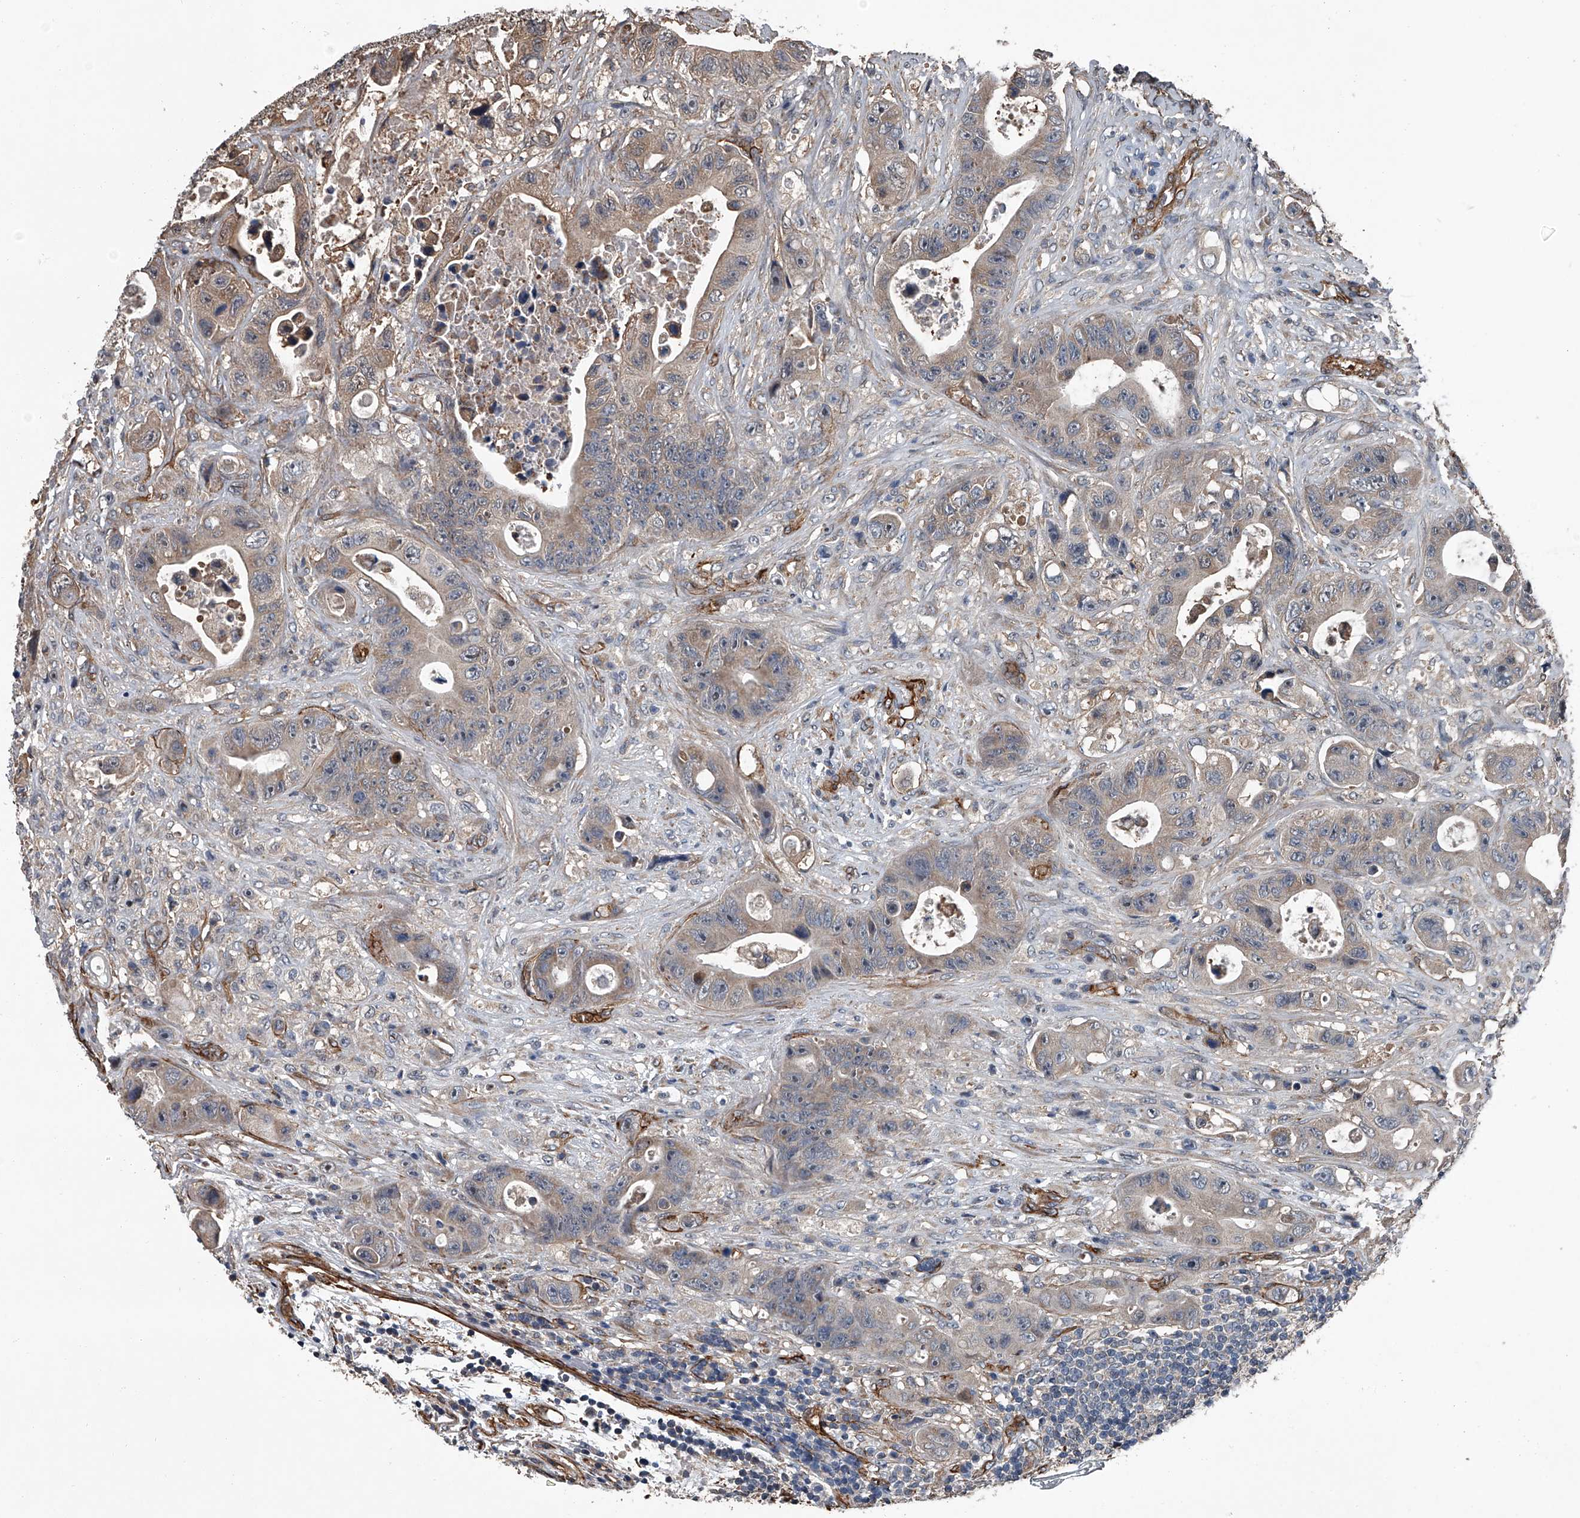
{"staining": {"intensity": "weak", "quantity": "25%-75%", "location": "cytoplasmic/membranous"}, "tissue": "colorectal cancer", "cell_type": "Tumor cells", "image_type": "cancer", "snomed": [{"axis": "morphology", "description": "Adenocarcinoma, NOS"}, {"axis": "topography", "description": "Colon"}], "caption": "An immunohistochemistry histopathology image of tumor tissue is shown. Protein staining in brown shows weak cytoplasmic/membranous positivity in colorectal adenocarcinoma within tumor cells.", "gene": "LDLRAD2", "patient": {"sex": "female", "age": 46}}